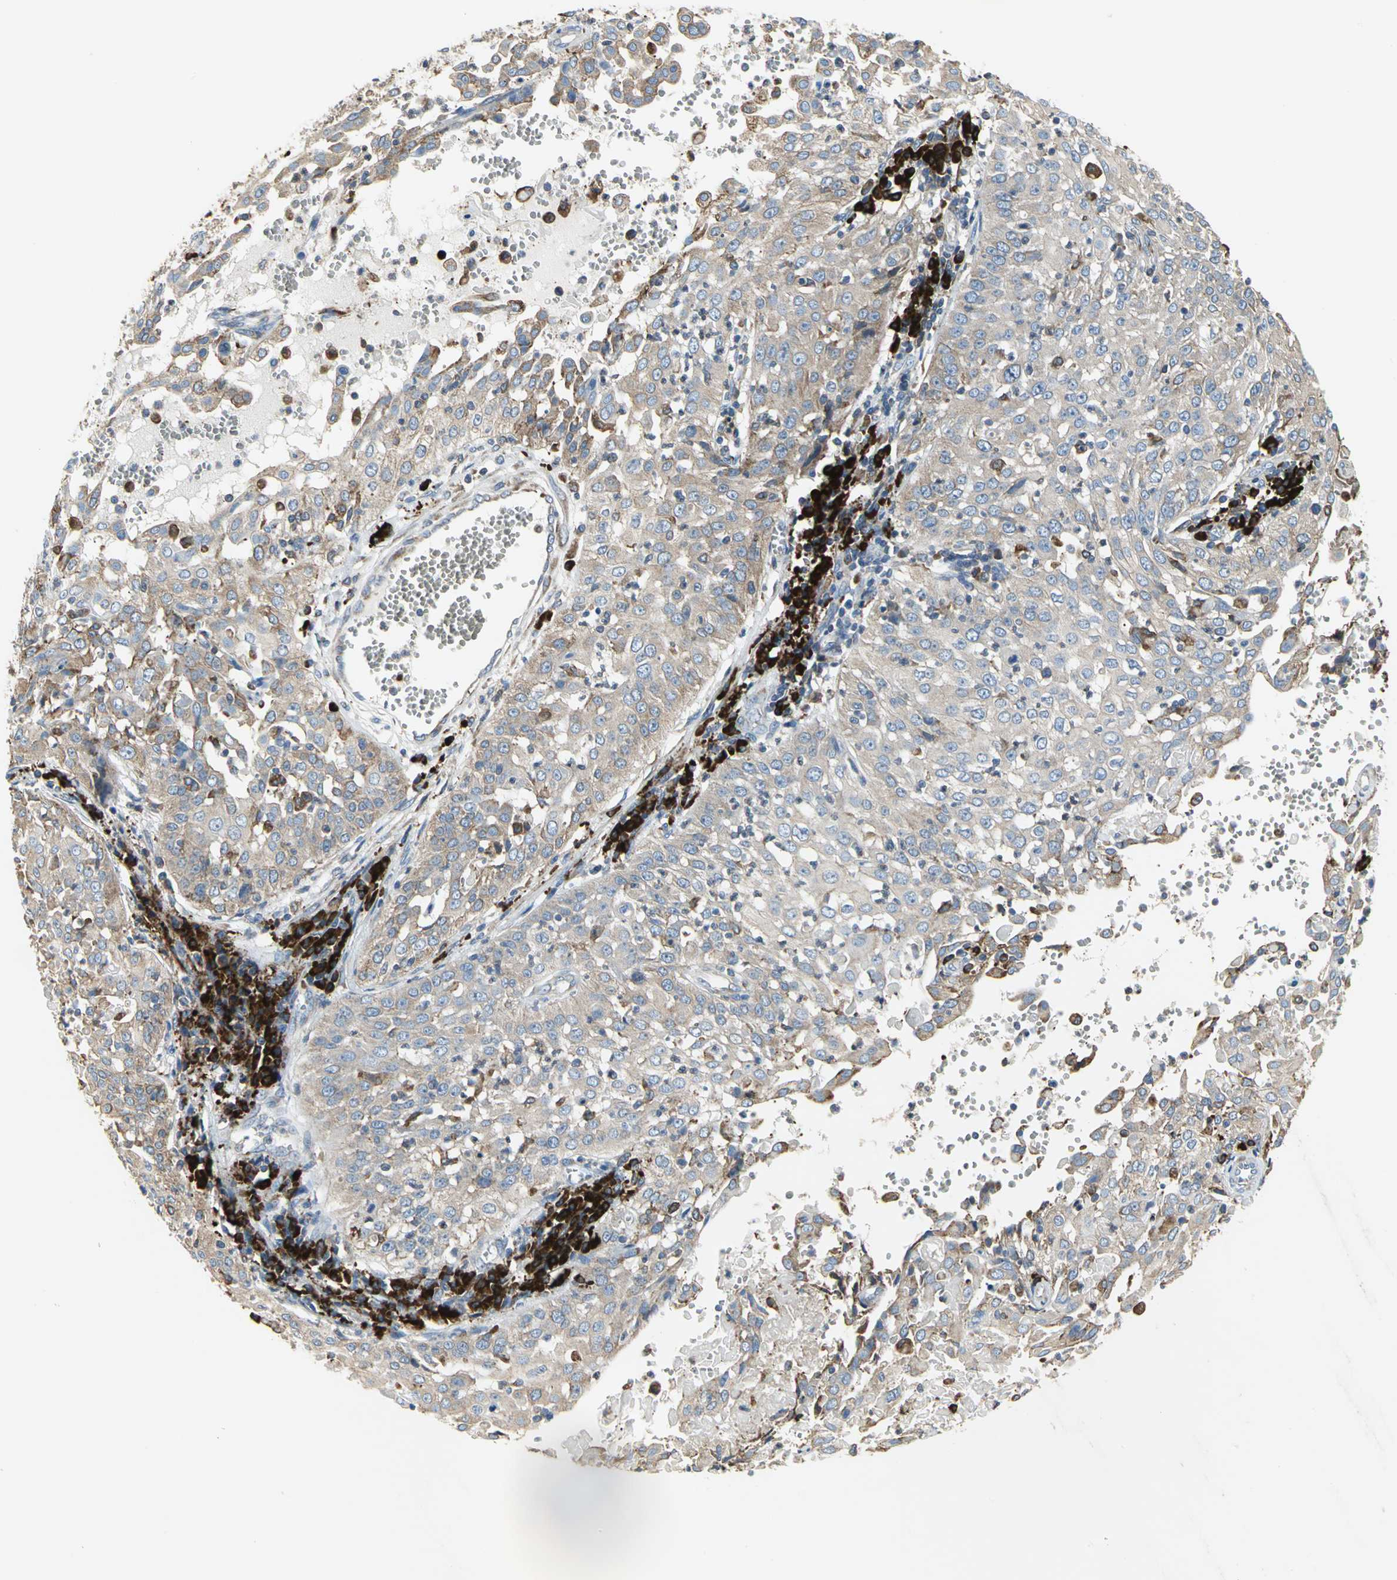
{"staining": {"intensity": "weak", "quantity": ">75%", "location": "cytoplasmic/membranous"}, "tissue": "cervical cancer", "cell_type": "Tumor cells", "image_type": "cancer", "snomed": [{"axis": "morphology", "description": "Squamous cell carcinoma, NOS"}, {"axis": "topography", "description": "Cervix"}], "caption": "High-magnification brightfield microscopy of cervical cancer stained with DAB (3,3'-diaminobenzidine) (brown) and counterstained with hematoxylin (blue). tumor cells exhibit weak cytoplasmic/membranous positivity is appreciated in approximately>75% of cells.", "gene": "SDF2L1", "patient": {"sex": "female", "age": 39}}